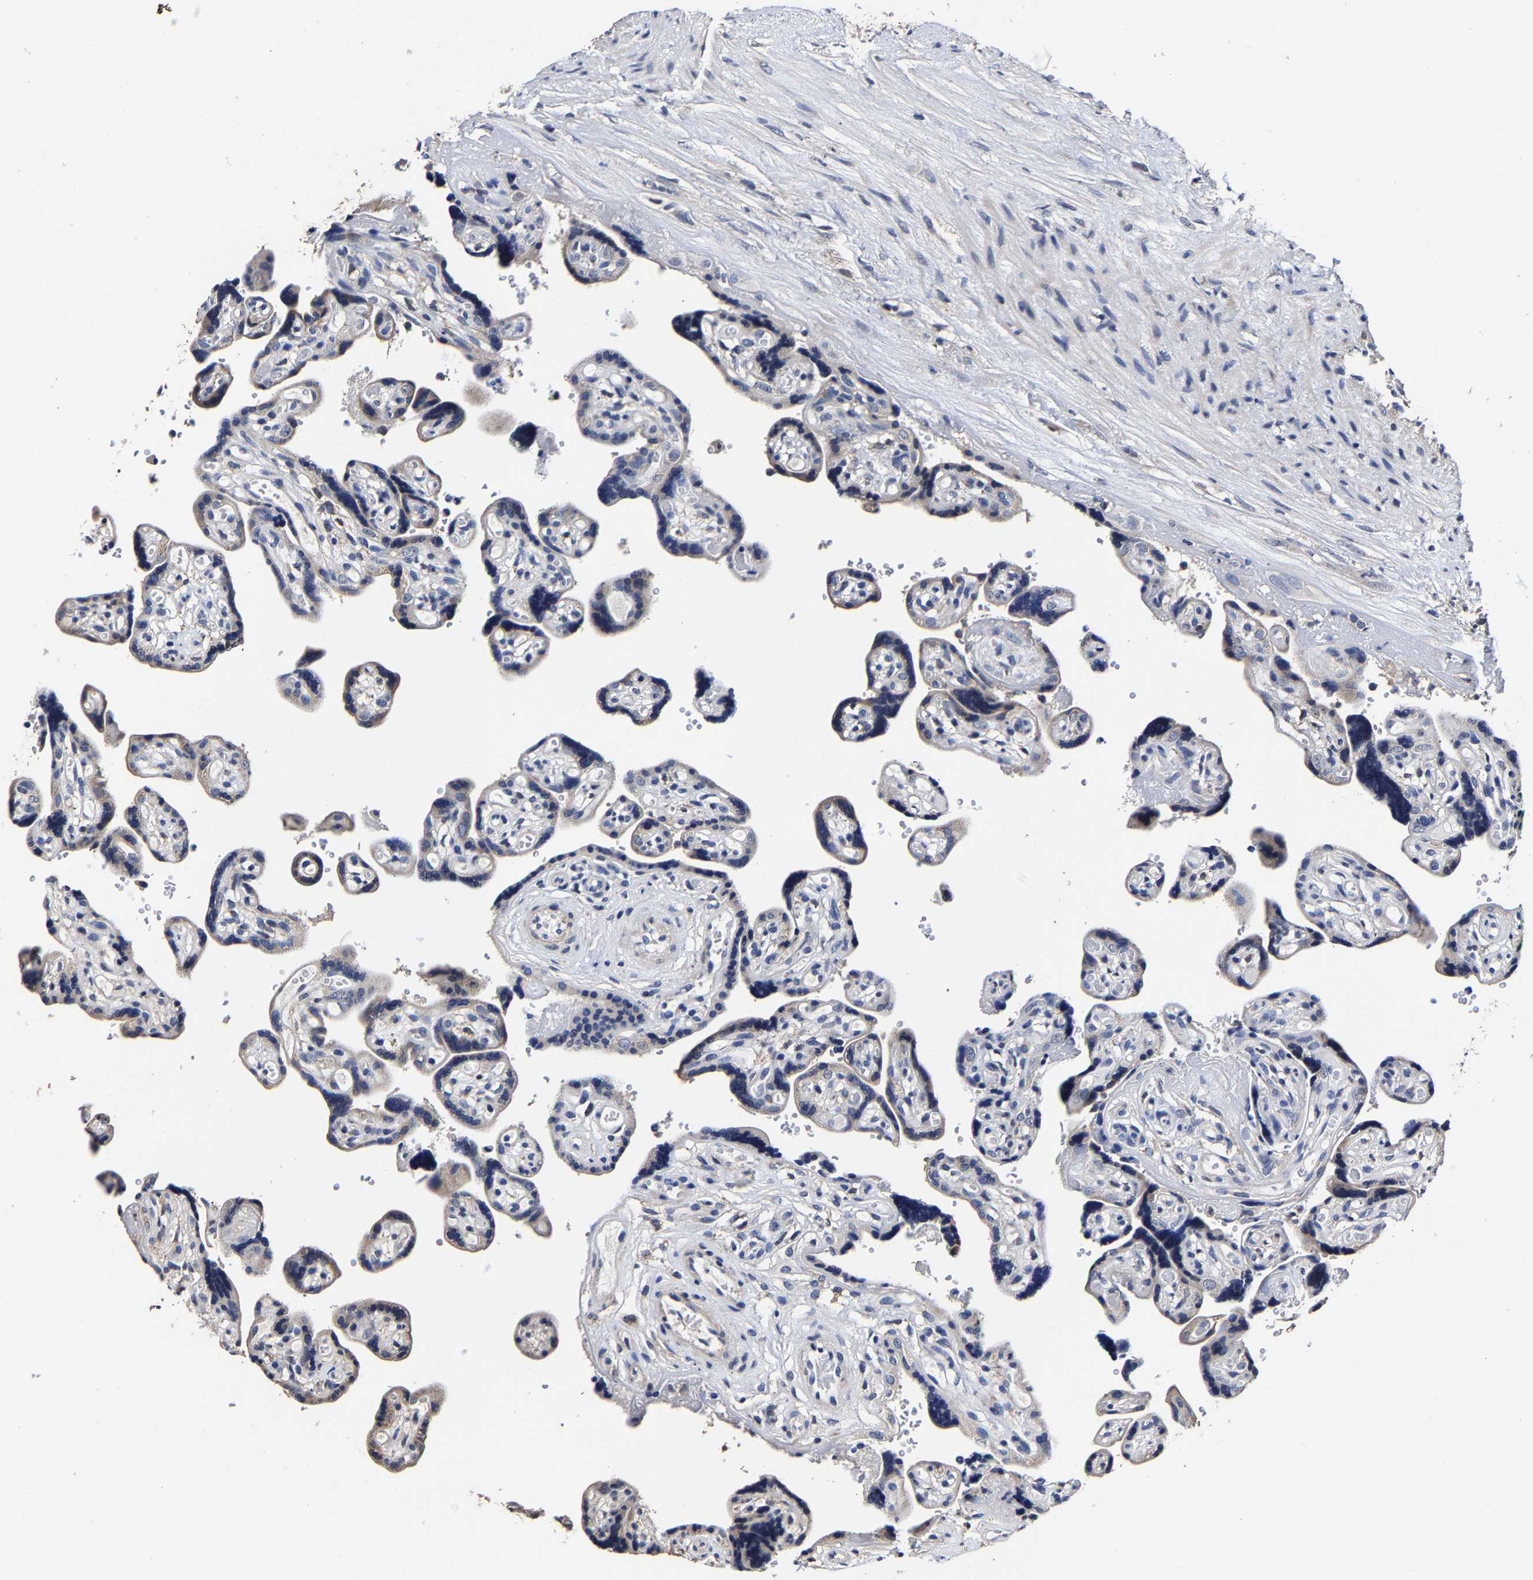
{"staining": {"intensity": "moderate", "quantity": "25%-75%", "location": "cytoplasmic/membranous"}, "tissue": "placenta", "cell_type": "Trophoblastic cells", "image_type": "normal", "snomed": [{"axis": "morphology", "description": "Normal tissue, NOS"}, {"axis": "topography", "description": "Placenta"}], "caption": "IHC histopathology image of normal placenta: placenta stained using immunohistochemistry shows medium levels of moderate protein expression localized specifically in the cytoplasmic/membranous of trophoblastic cells, appearing as a cytoplasmic/membranous brown color.", "gene": "AASS", "patient": {"sex": "female", "age": 30}}